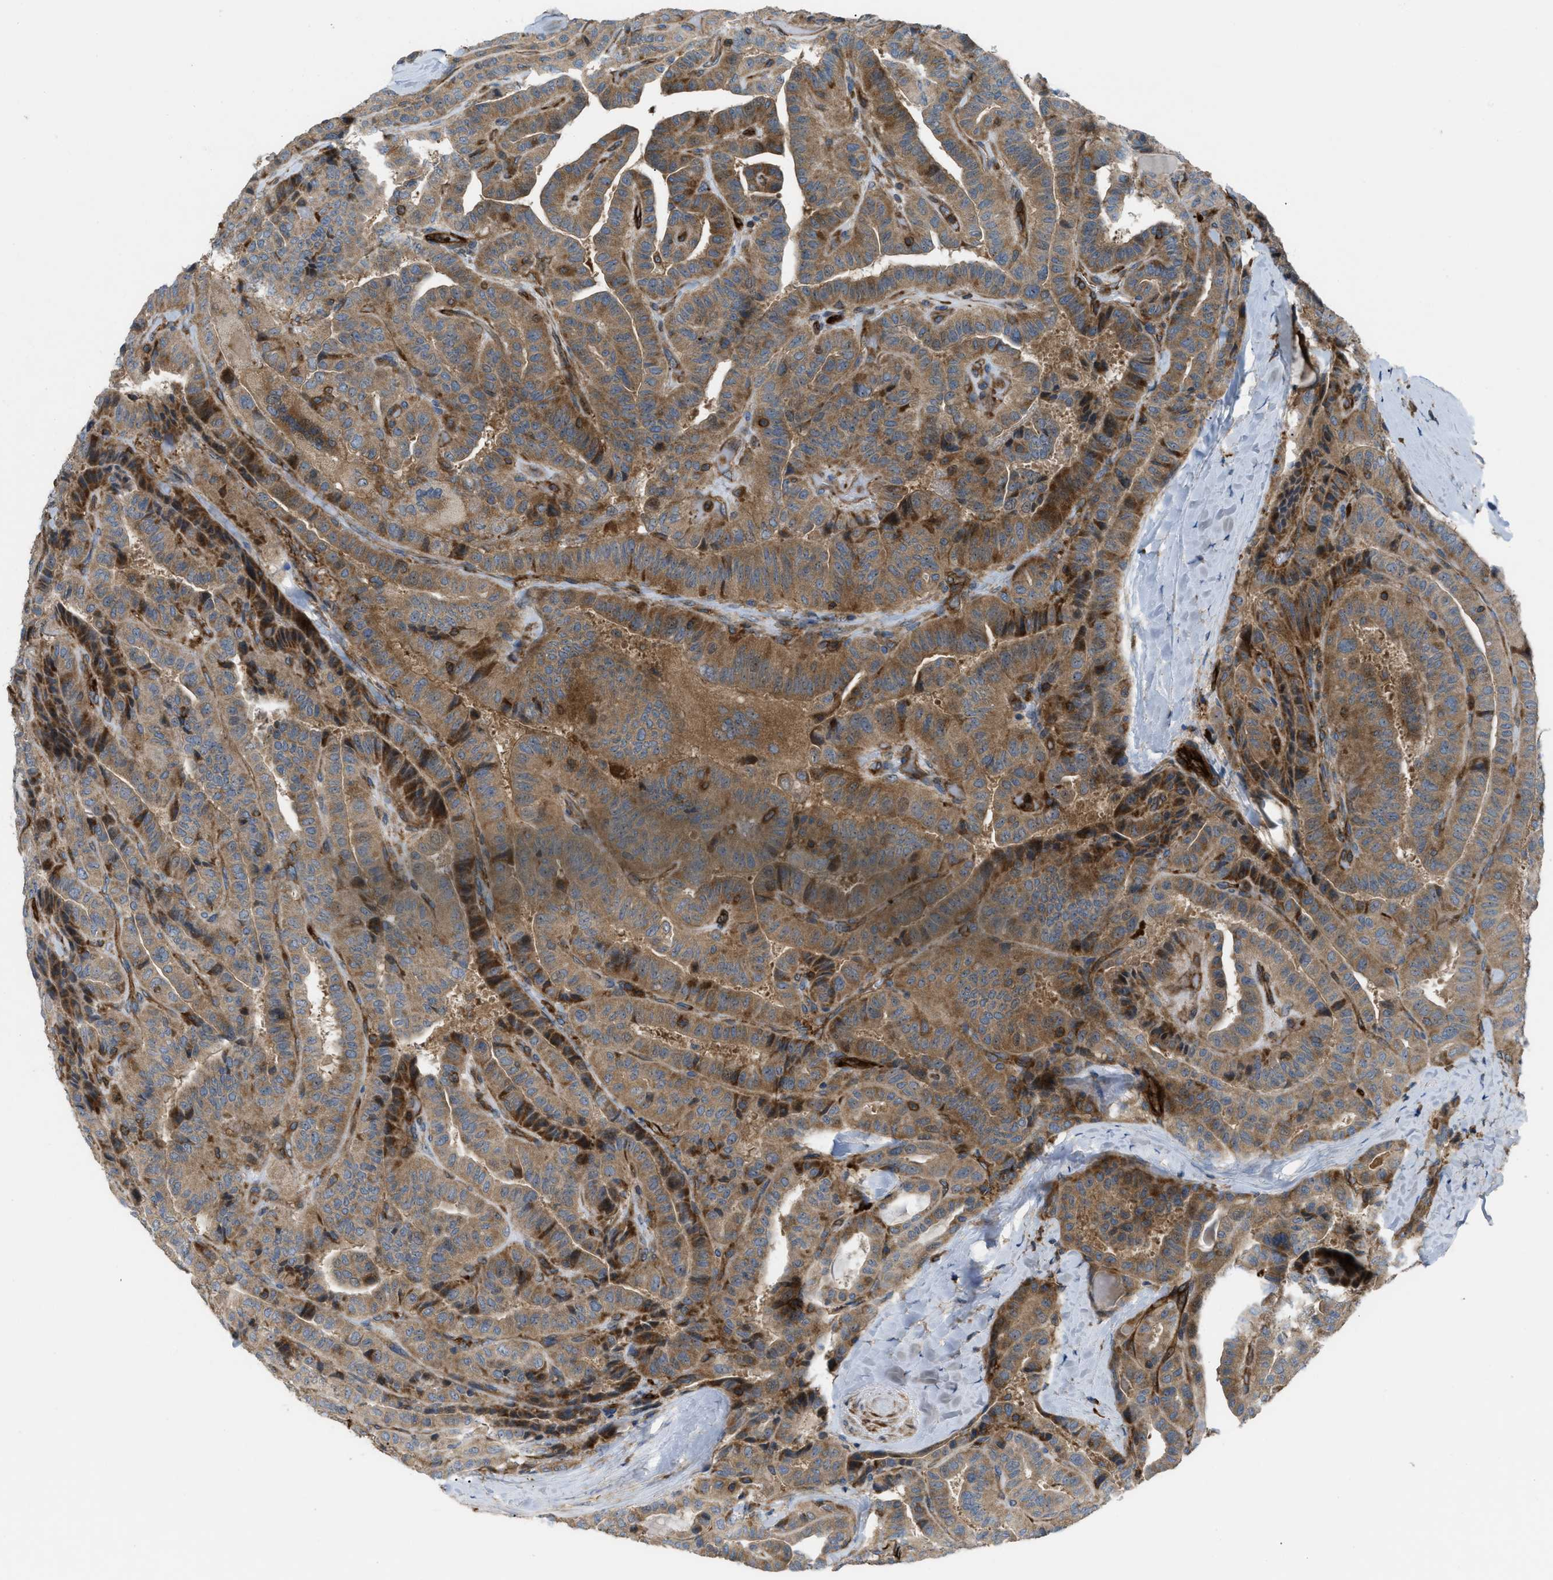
{"staining": {"intensity": "moderate", "quantity": ">75%", "location": "cytoplasmic/membranous"}, "tissue": "thyroid cancer", "cell_type": "Tumor cells", "image_type": "cancer", "snomed": [{"axis": "morphology", "description": "Papillary adenocarcinoma, NOS"}, {"axis": "topography", "description": "Thyroid gland"}], "caption": "Thyroid cancer (papillary adenocarcinoma) tissue displays moderate cytoplasmic/membranous staining in approximately >75% of tumor cells, visualized by immunohistochemistry. (Stains: DAB in brown, nuclei in blue, Microscopy: brightfield microscopy at high magnification).", "gene": "ATP2A3", "patient": {"sex": "male", "age": 77}}